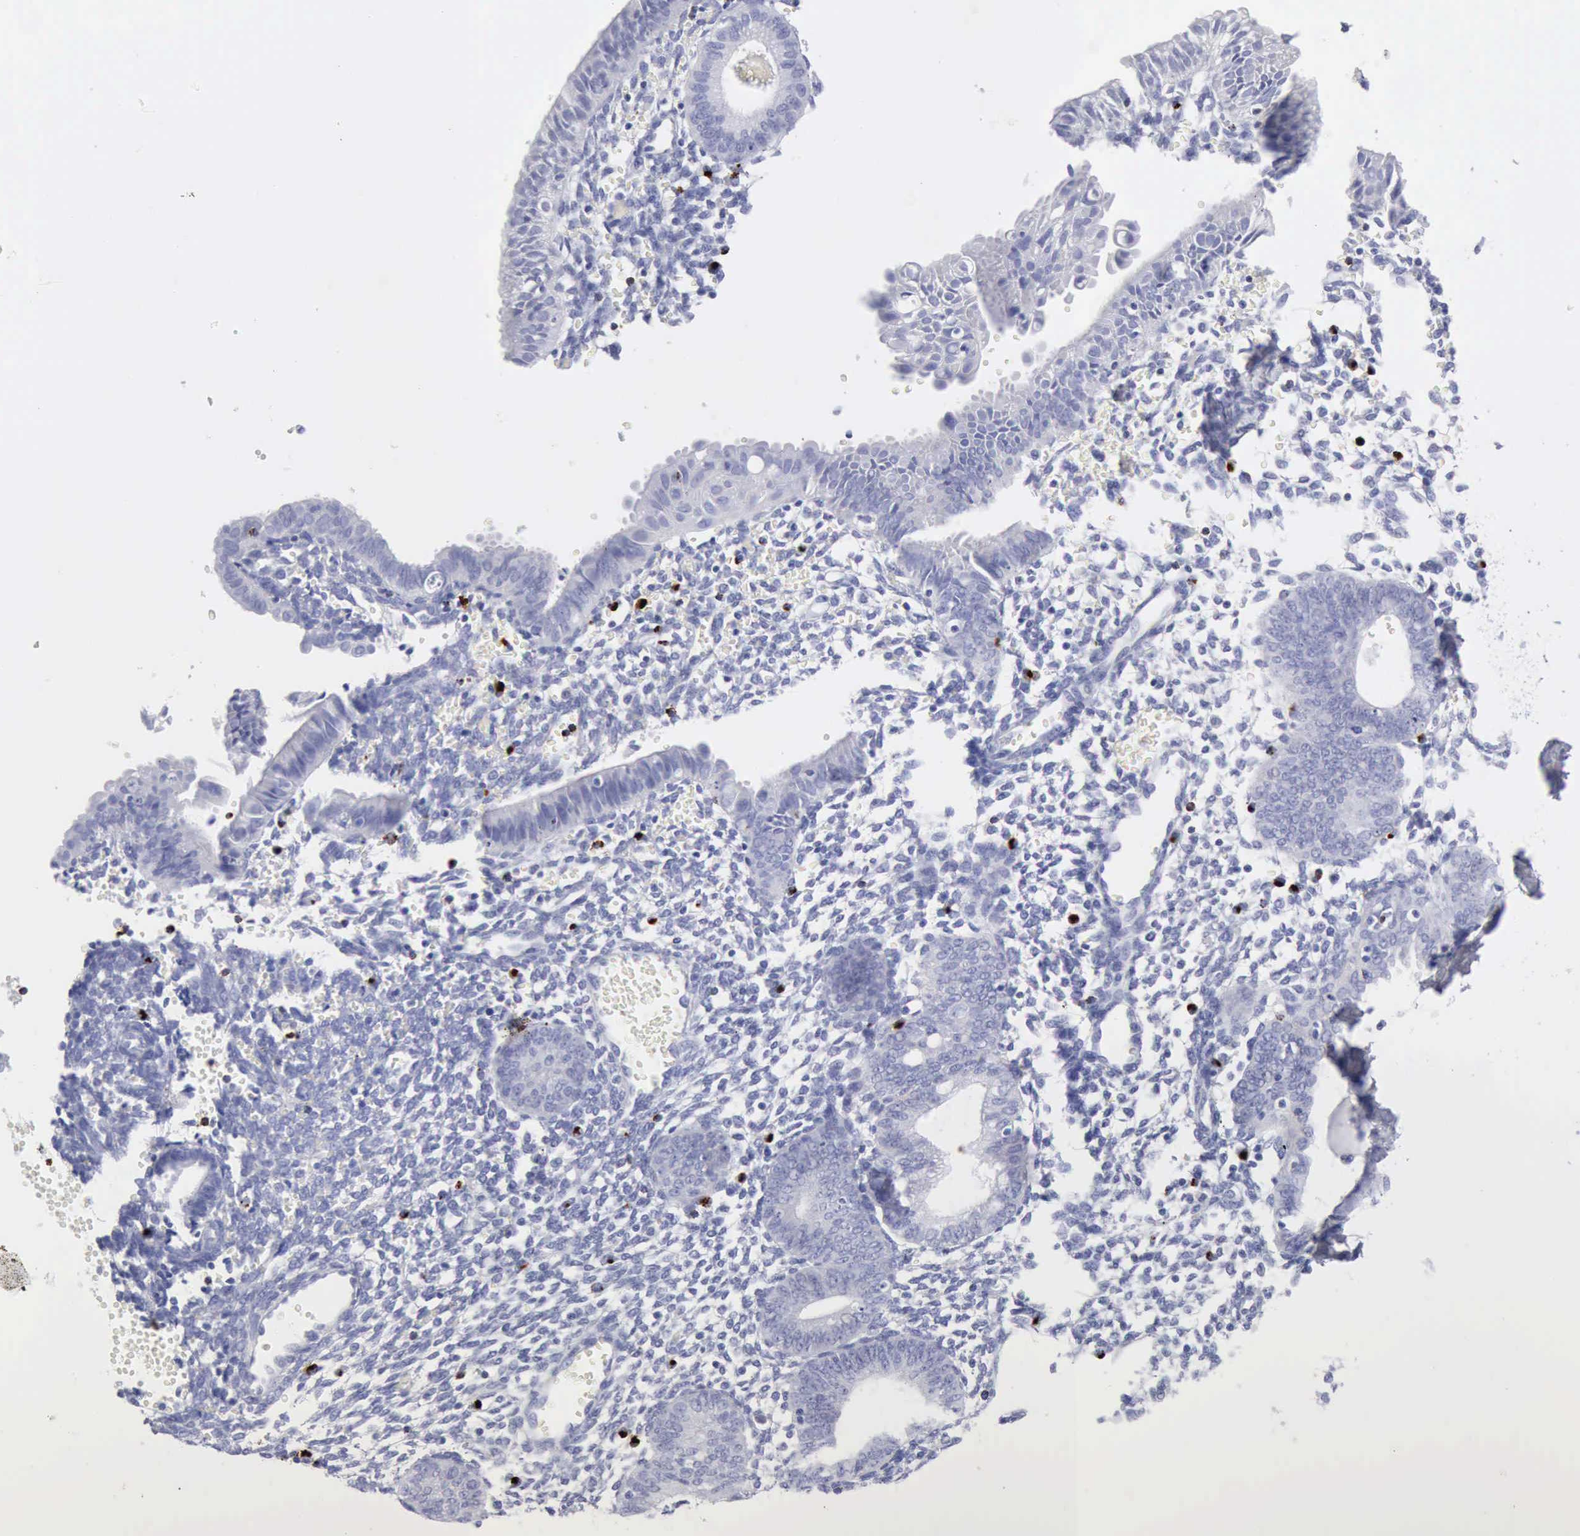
{"staining": {"intensity": "negative", "quantity": "none", "location": "none"}, "tissue": "endometrium", "cell_type": "Cells in endometrial stroma", "image_type": "normal", "snomed": [{"axis": "morphology", "description": "Normal tissue, NOS"}, {"axis": "topography", "description": "Endometrium"}], "caption": "Immunohistochemical staining of benign human endometrium demonstrates no significant expression in cells in endometrial stroma.", "gene": "GZMB", "patient": {"sex": "female", "age": 61}}